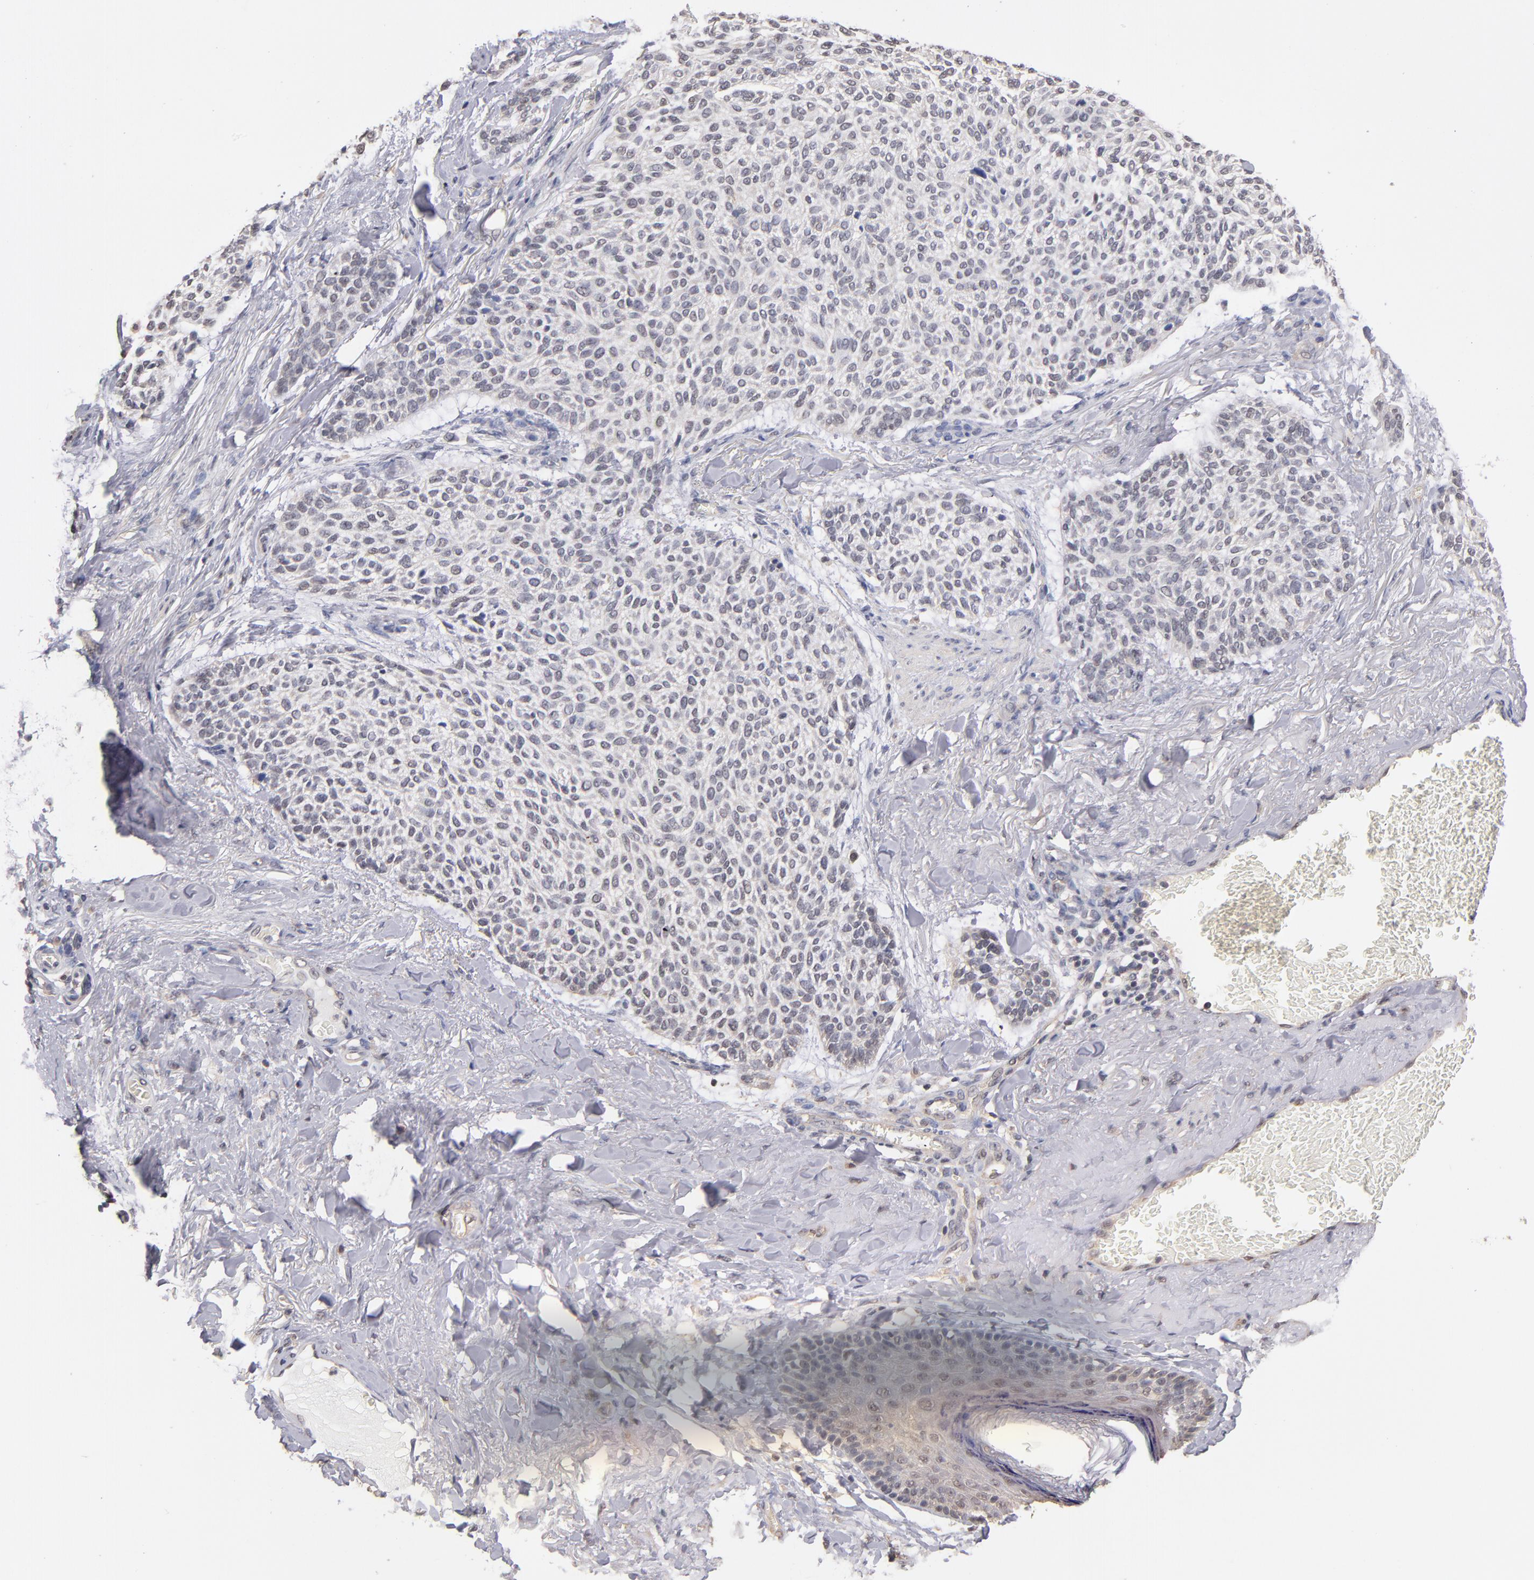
{"staining": {"intensity": "negative", "quantity": "none", "location": "none"}, "tissue": "skin cancer", "cell_type": "Tumor cells", "image_type": "cancer", "snomed": [{"axis": "morphology", "description": "Normal tissue, NOS"}, {"axis": "morphology", "description": "Basal cell carcinoma"}, {"axis": "topography", "description": "Skin"}], "caption": "DAB immunohistochemical staining of basal cell carcinoma (skin) shows no significant positivity in tumor cells. (DAB immunohistochemistry with hematoxylin counter stain).", "gene": "PSMD10", "patient": {"sex": "female", "age": 70}}